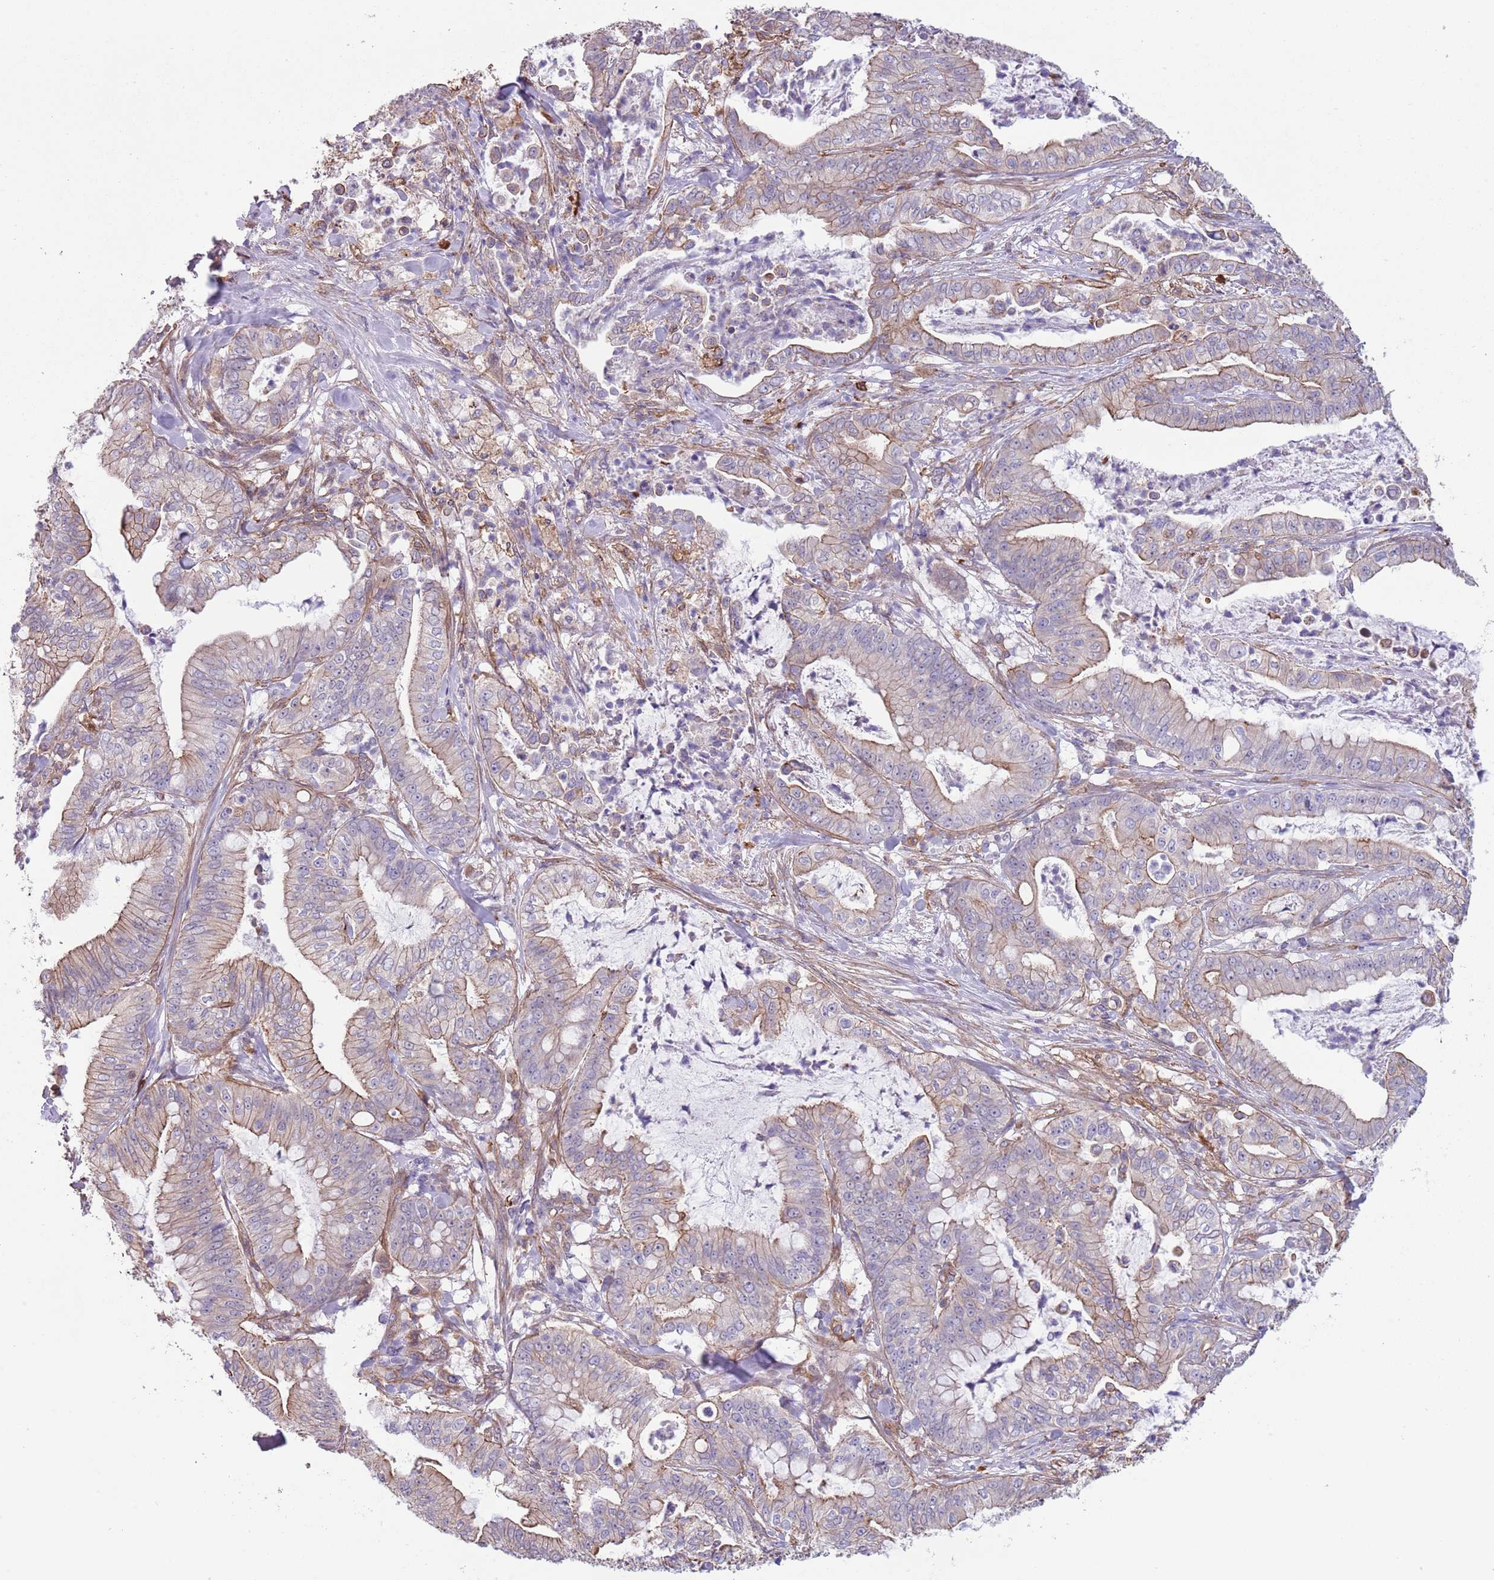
{"staining": {"intensity": "weak", "quantity": "25%-75%", "location": "cytoplasmic/membranous"}, "tissue": "pancreatic cancer", "cell_type": "Tumor cells", "image_type": "cancer", "snomed": [{"axis": "morphology", "description": "Adenocarcinoma, NOS"}, {"axis": "topography", "description": "Pancreas"}], "caption": "Immunohistochemical staining of human pancreatic cancer demonstrates low levels of weak cytoplasmic/membranous protein positivity in approximately 25%-75% of tumor cells.", "gene": "CREBZF", "patient": {"sex": "male", "age": 71}}